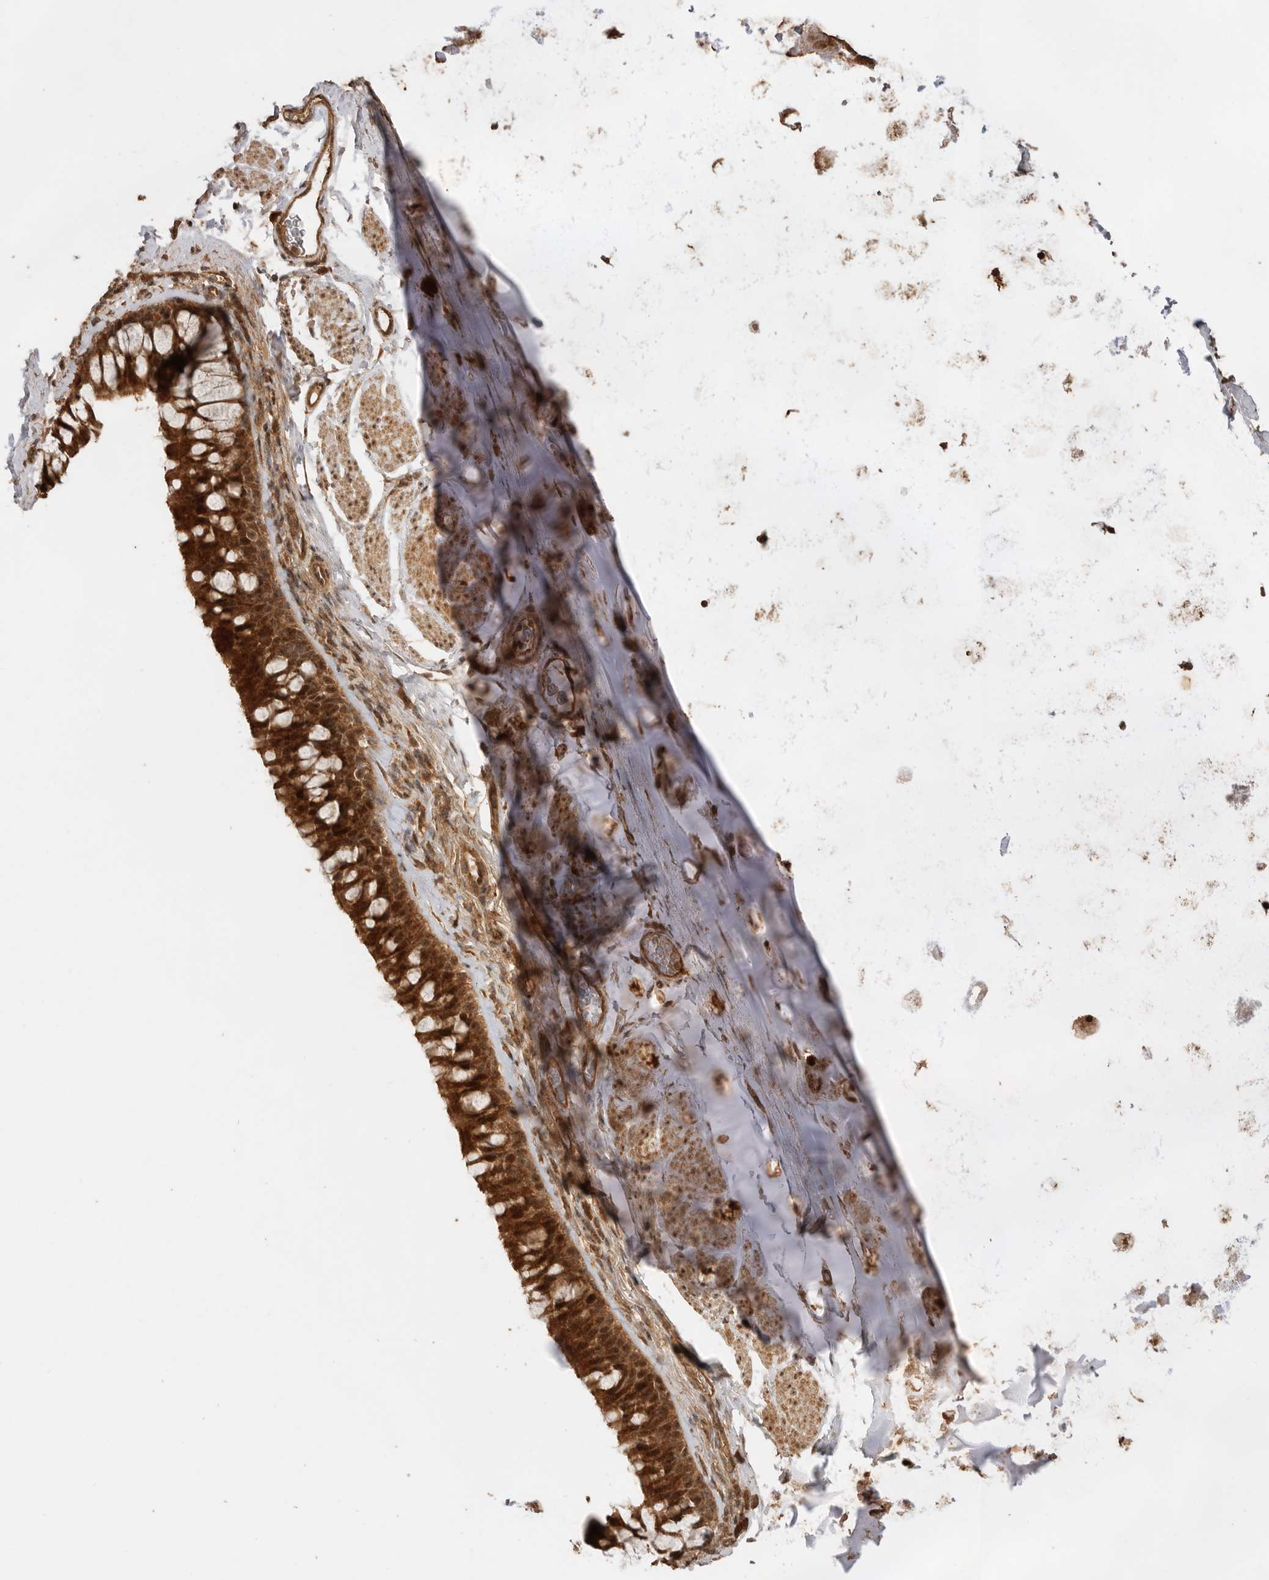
{"staining": {"intensity": "strong", "quantity": ">75%", "location": "cytoplasmic/membranous,nuclear"}, "tissue": "bronchus", "cell_type": "Respiratory epithelial cells", "image_type": "normal", "snomed": [{"axis": "morphology", "description": "Normal tissue, NOS"}, {"axis": "topography", "description": "Cartilage tissue"}, {"axis": "topography", "description": "Bronchus"}], "caption": "A histopathology image of bronchus stained for a protein displays strong cytoplasmic/membranous,nuclear brown staining in respiratory epithelial cells.", "gene": "BOC", "patient": {"sex": "female", "age": 53}}